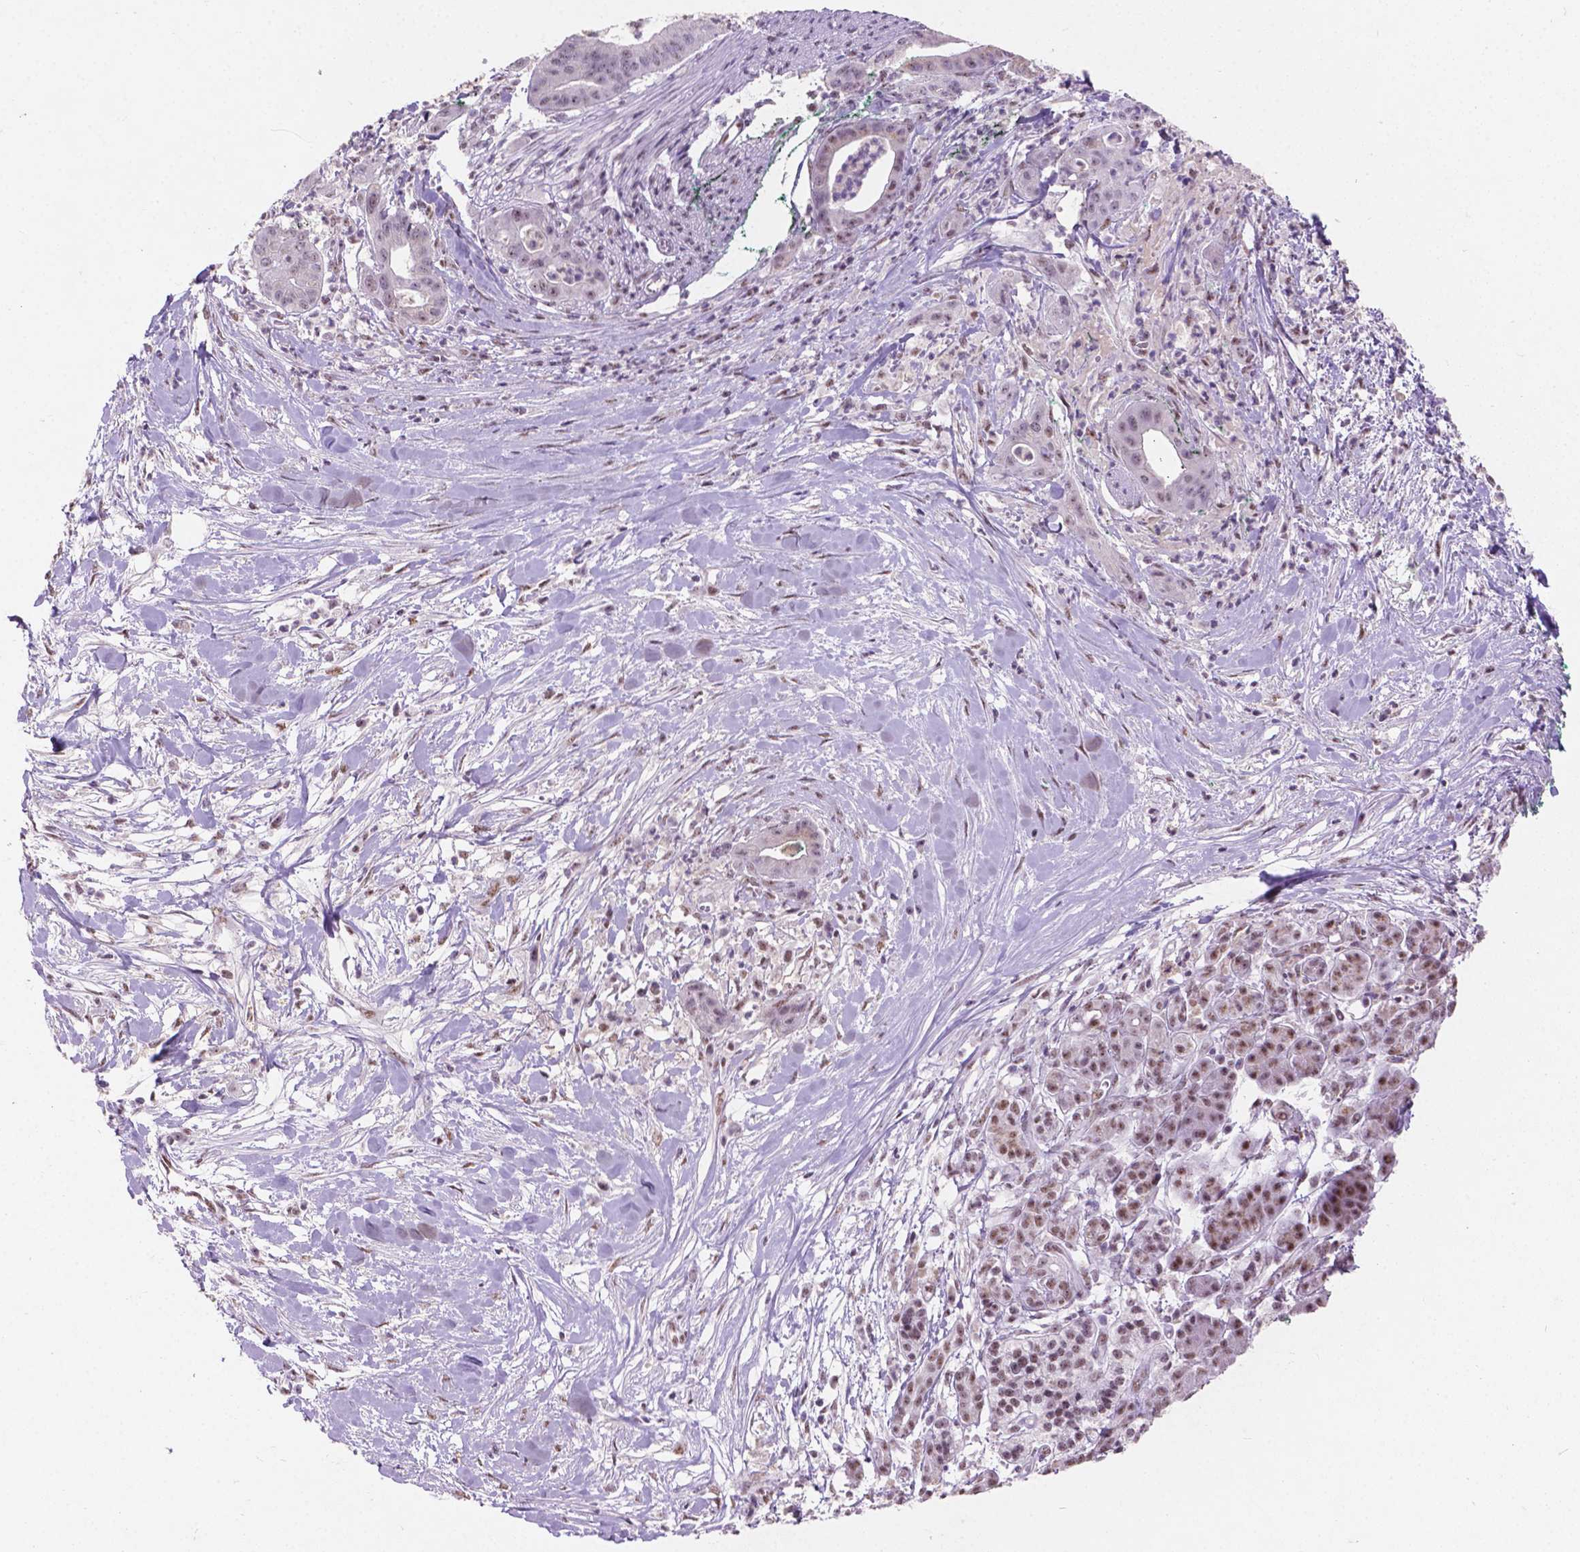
{"staining": {"intensity": "weak", "quantity": "25%-75%", "location": "nuclear"}, "tissue": "pancreatic cancer", "cell_type": "Tumor cells", "image_type": "cancer", "snomed": [{"axis": "morphology", "description": "Normal tissue, NOS"}, {"axis": "morphology", "description": "Adenocarcinoma, NOS"}, {"axis": "topography", "description": "Lymph node"}, {"axis": "topography", "description": "Pancreas"}], "caption": "Immunohistochemistry (IHC) of pancreatic cancer demonstrates low levels of weak nuclear staining in approximately 25%-75% of tumor cells. (Stains: DAB in brown, nuclei in blue, Microscopy: brightfield microscopy at high magnification).", "gene": "COIL", "patient": {"sex": "female", "age": 58}}